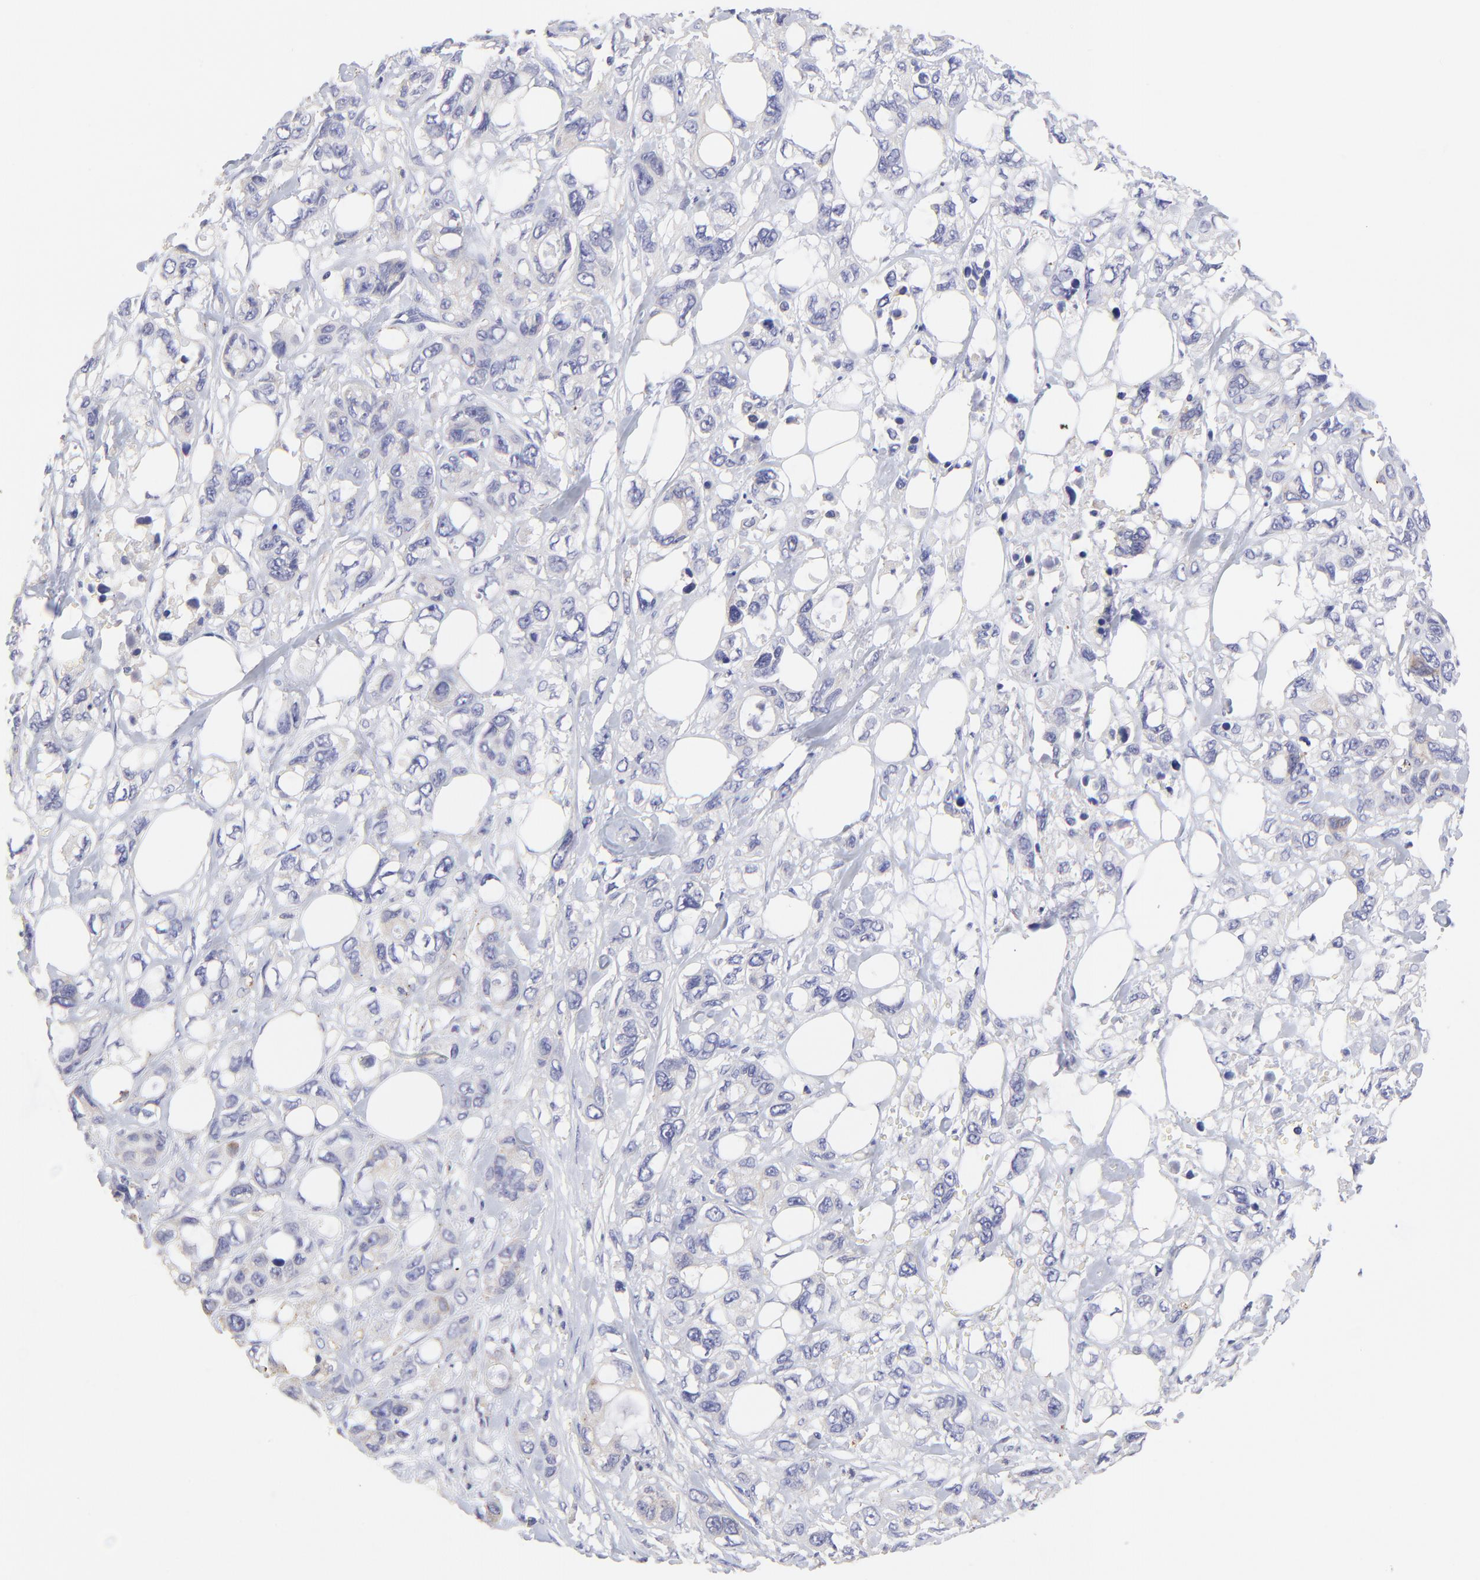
{"staining": {"intensity": "negative", "quantity": "none", "location": "none"}, "tissue": "stomach cancer", "cell_type": "Tumor cells", "image_type": "cancer", "snomed": [{"axis": "morphology", "description": "Adenocarcinoma, NOS"}, {"axis": "topography", "description": "Stomach, upper"}], "caption": "This photomicrograph is of stomach cancer (adenocarcinoma) stained with immunohistochemistry (IHC) to label a protein in brown with the nuclei are counter-stained blue. There is no staining in tumor cells.", "gene": "LHFPL1", "patient": {"sex": "male", "age": 47}}